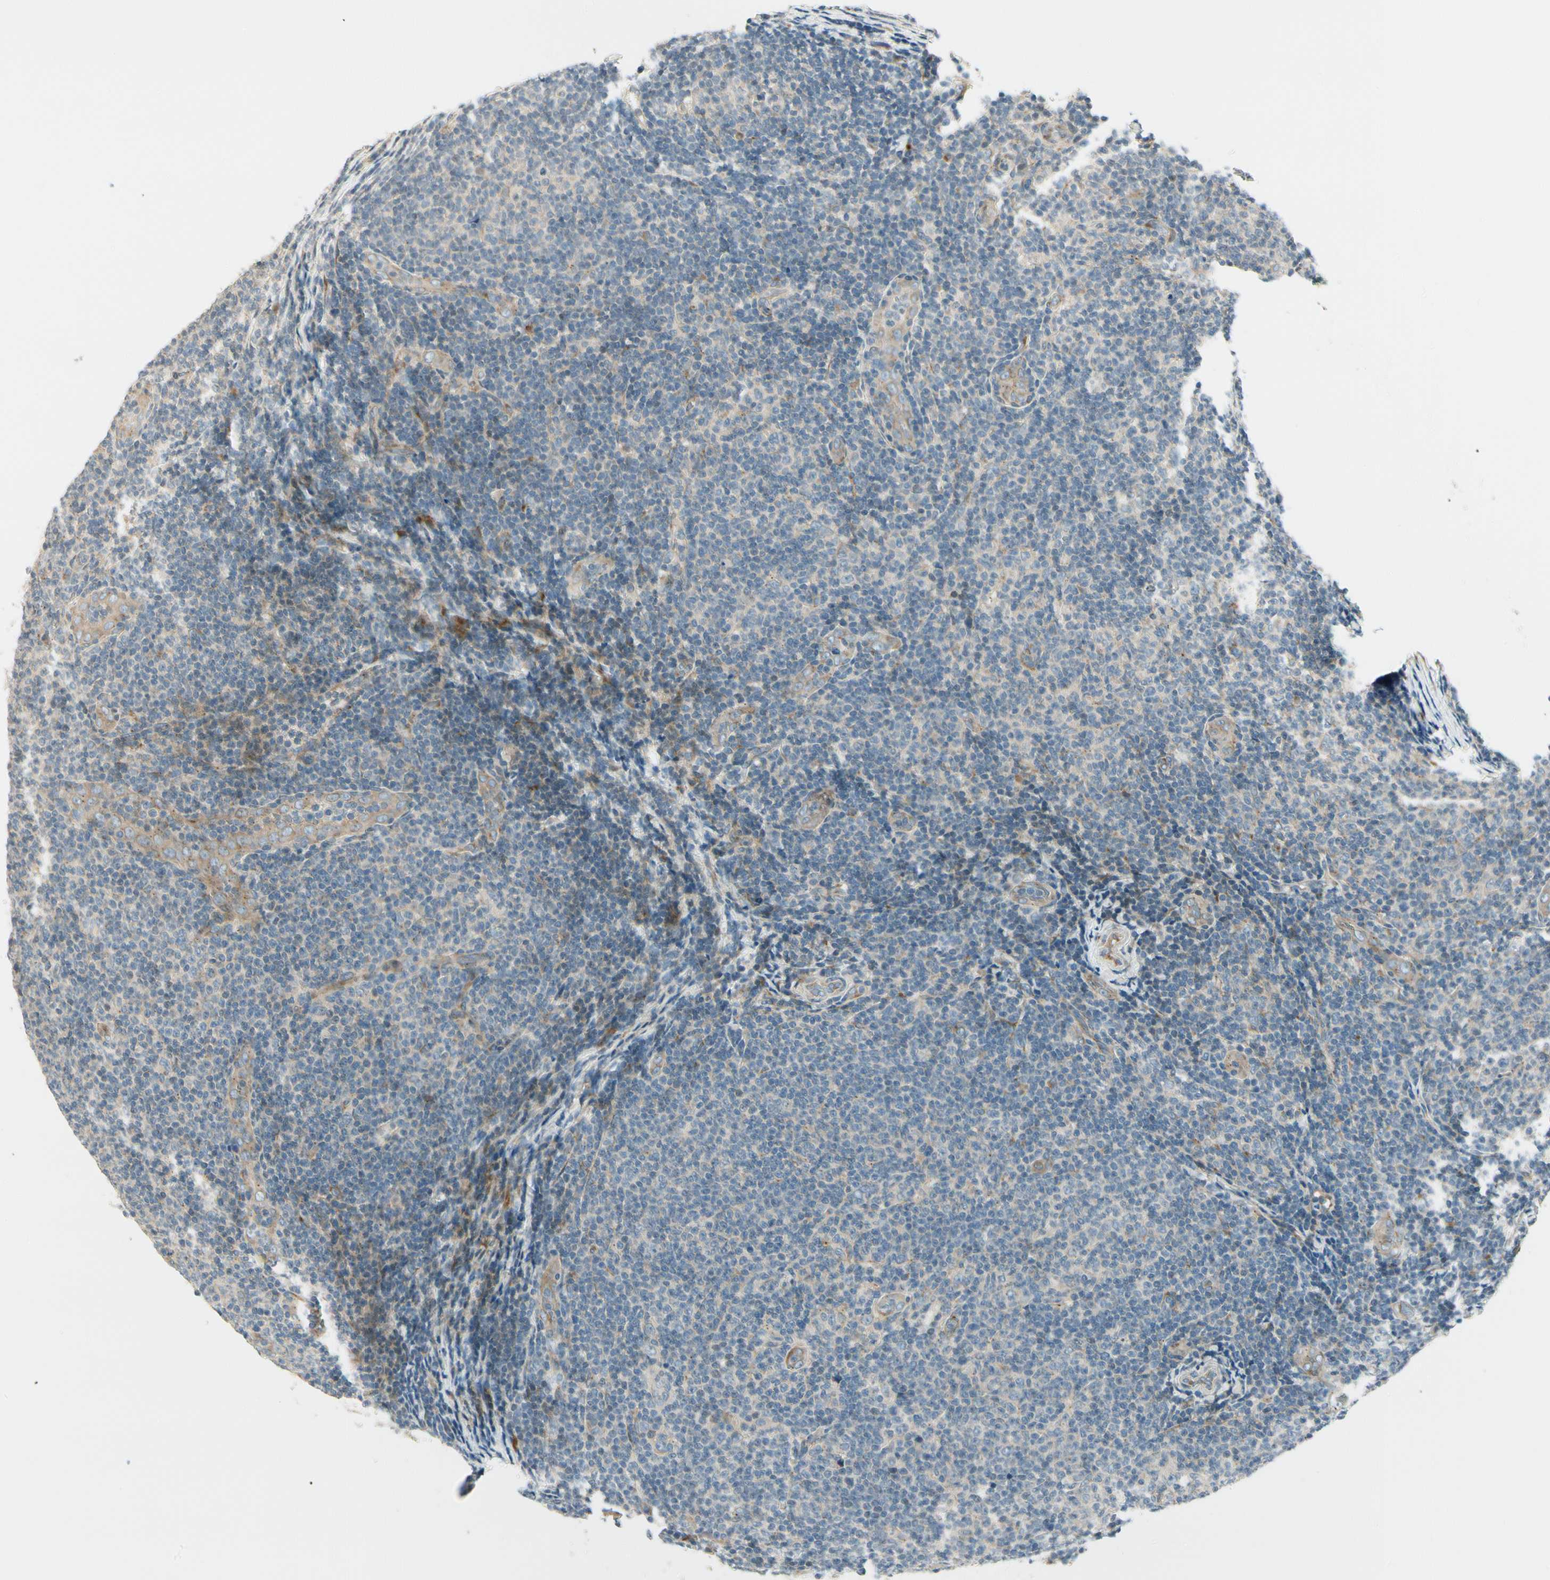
{"staining": {"intensity": "weak", "quantity": ">75%", "location": "cytoplasmic/membranous"}, "tissue": "lymphoma", "cell_type": "Tumor cells", "image_type": "cancer", "snomed": [{"axis": "morphology", "description": "Malignant lymphoma, non-Hodgkin's type, Low grade"}, {"axis": "topography", "description": "Lymph node"}], "caption": "Tumor cells display low levels of weak cytoplasmic/membranous expression in approximately >75% of cells in human low-grade malignant lymphoma, non-Hodgkin's type.", "gene": "MANSC1", "patient": {"sex": "male", "age": 83}}